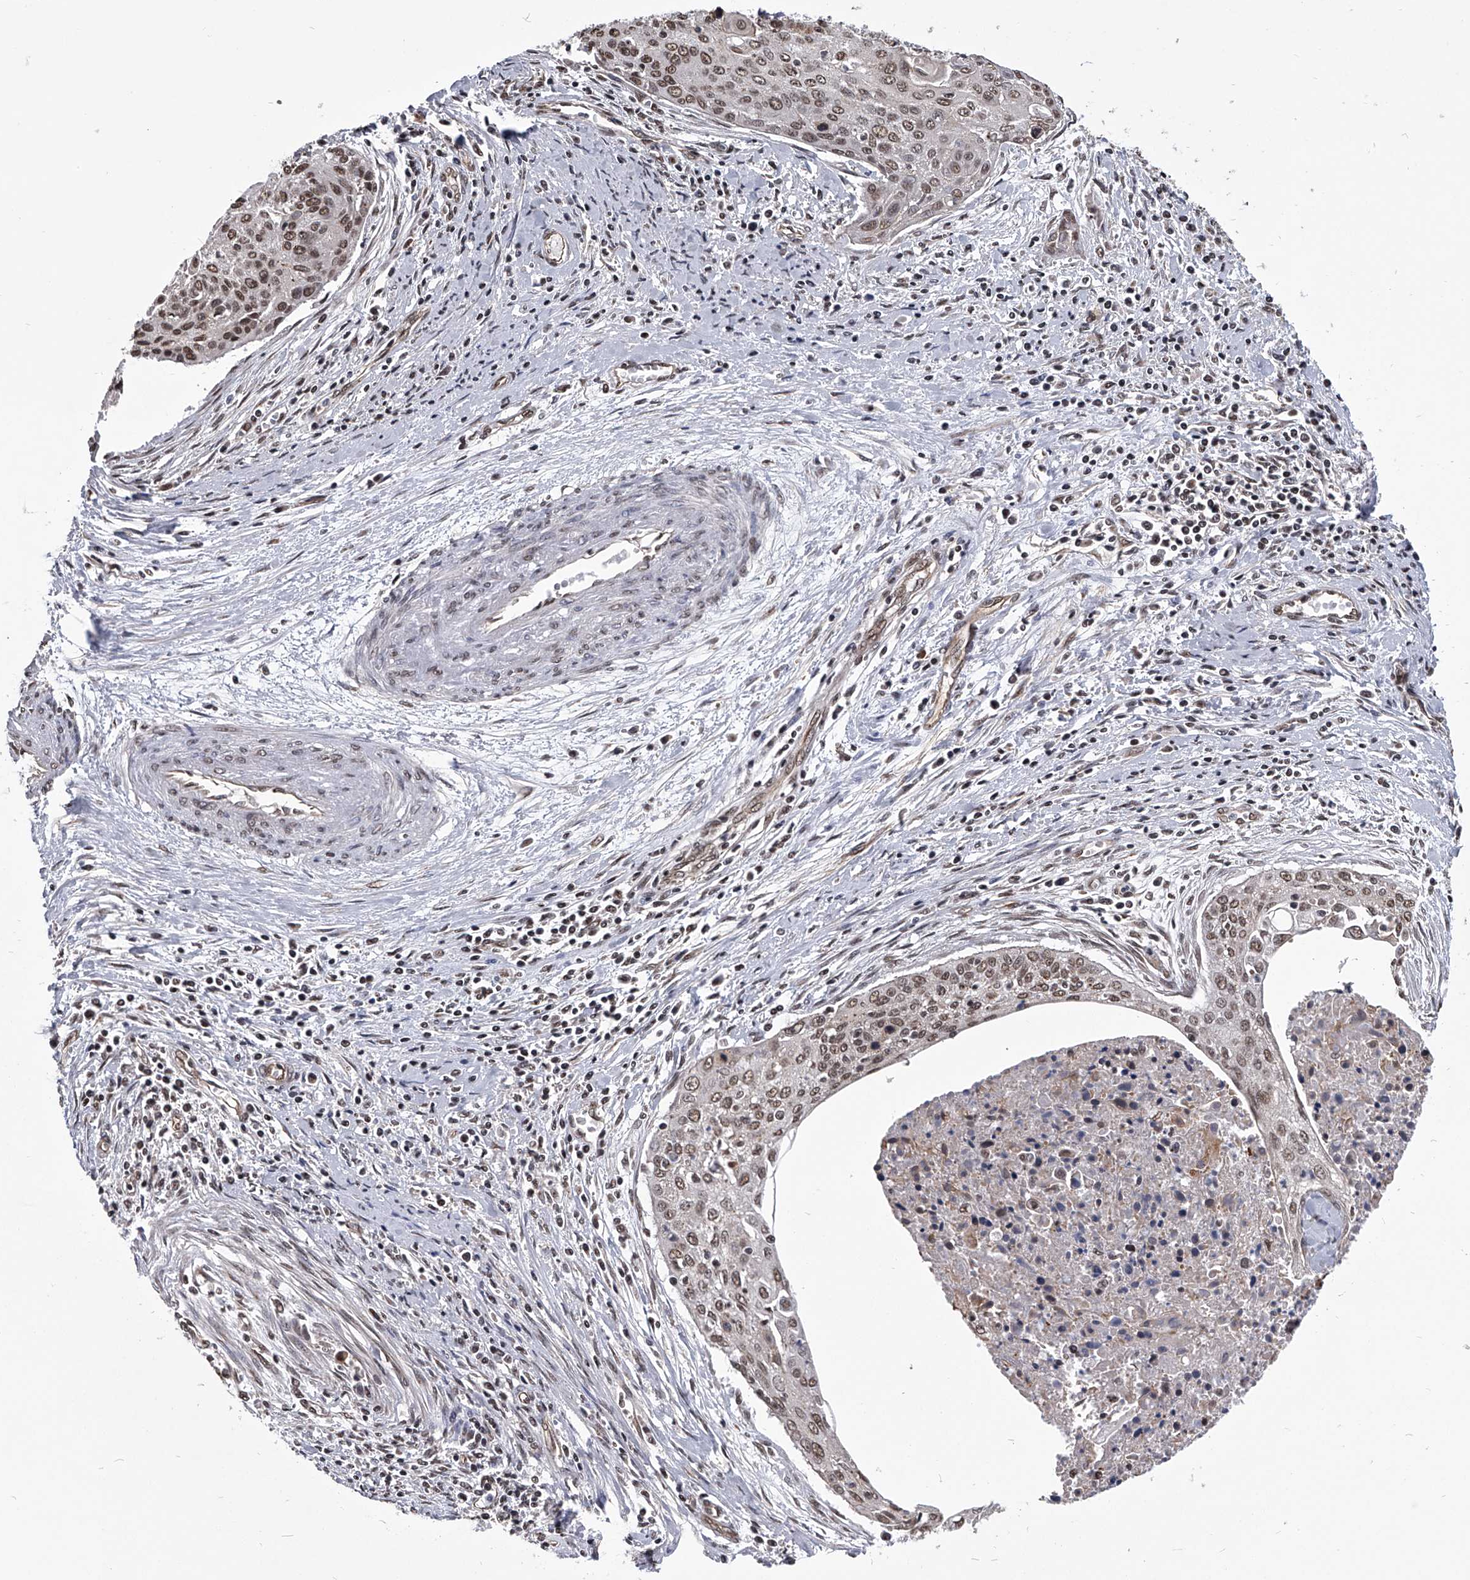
{"staining": {"intensity": "moderate", "quantity": ">75%", "location": "nuclear"}, "tissue": "cervical cancer", "cell_type": "Tumor cells", "image_type": "cancer", "snomed": [{"axis": "morphology", "description": "Squamous cell carcinoma, NOS"}, {"axis": "topography", "description": "Cervix"}], "caption": "Immunohistochemical staining of human cervical cancer (squamous cell carcinoma) reveals moderate nuclear protein staining in approximately >75% of tumor cells.", "gene": "ZNF76", "patient": {"sex": "female", "age": 55}}